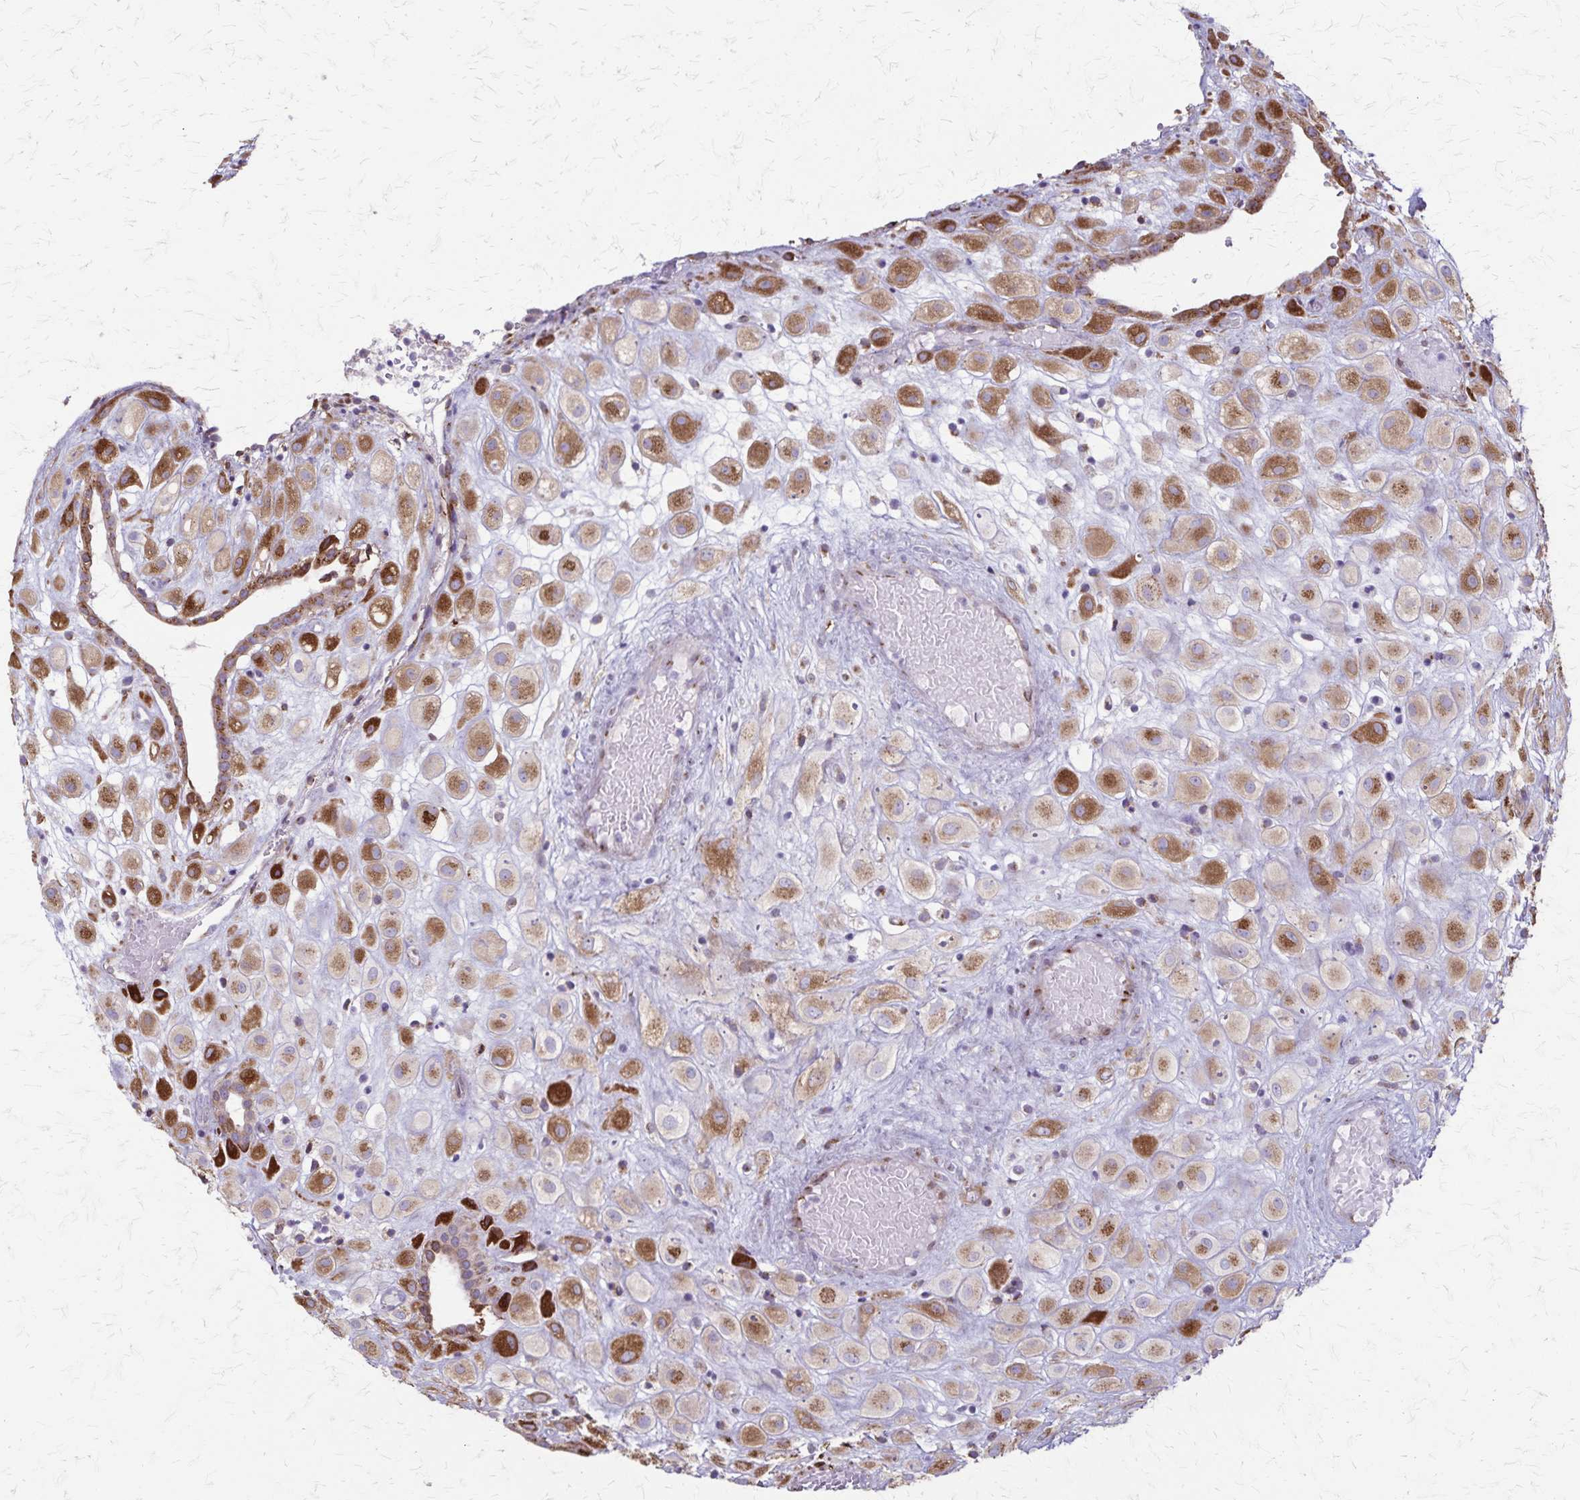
{"staining": {"intensity": "strong", "quantity": "25%-75%", "location": "cytoplasmic/membranous"}, "tissue": "placenta", "cell_type": "Decidual cells", "image_type": "normal", "snomed": [{"axis": "morphology", "description": "Normal tissue, NOS"}, {"axis": "topography", "description": "Placenta"}], "caption": "Immunohistochemistry (IHC) micrograph of benign placenta: human placenta stained using immunohistochemistry (IHC) exhibits high levels of strong protein expression localized specifically in the cytoplasmic/membranous of decidual cells, appearing as a cytoplasmic/membranous brown color.", "gene": "MCFD2", "patient": {"sex": "female", "age": 24}}